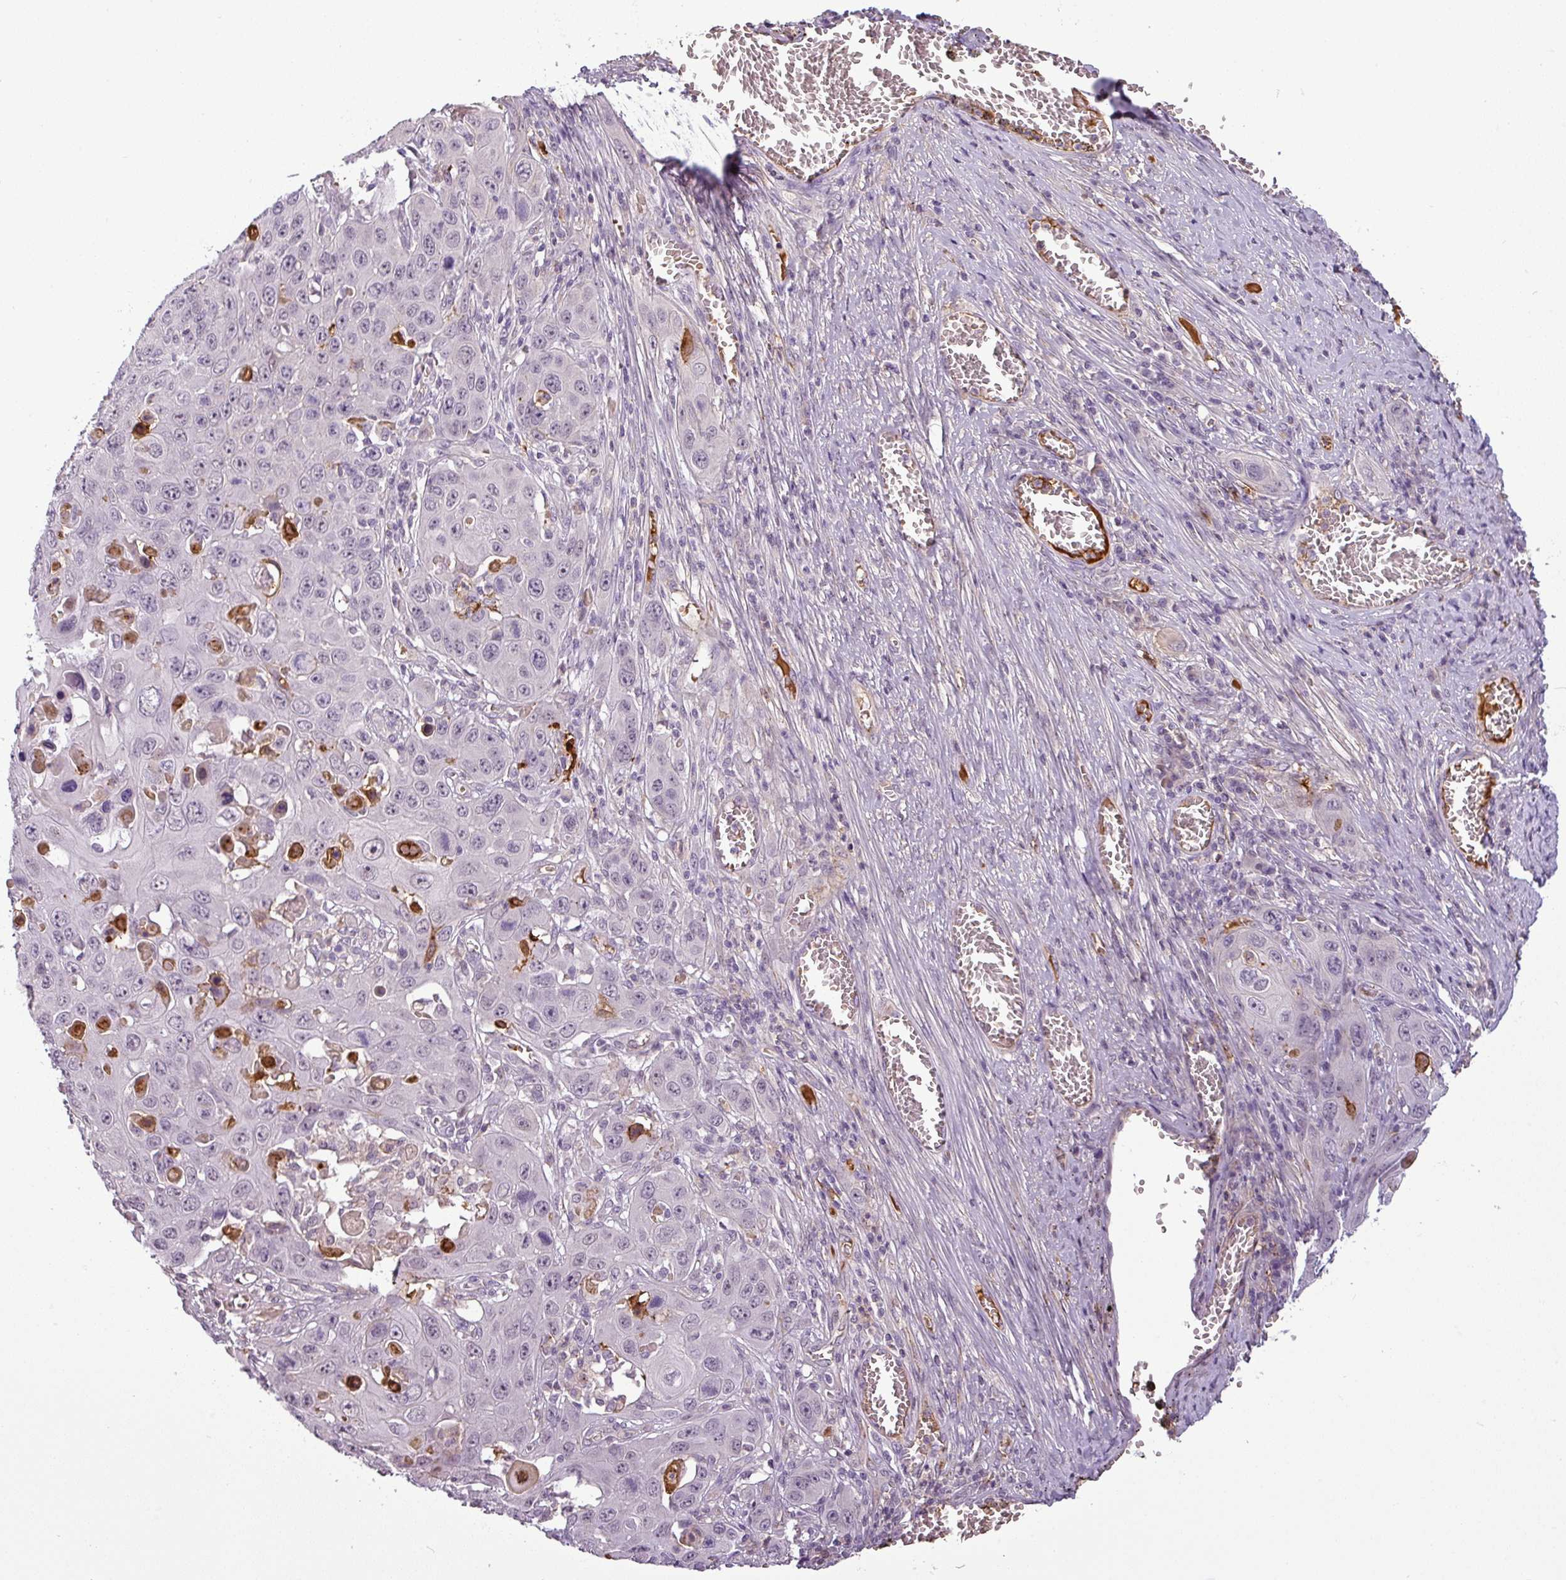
{"staining": {"intensity": "negative", "quantity": "none", "location": "none"}, "tissue": "skin cancer", "cell_type": "Tumor cells", "image_type": "cancer", "snomed": [{"axis": "morphology", "description": "Squamous cell carcinoma, NOS"}, {"axis": "topography", "description": "Skin"}], "caption": "Skin cancer stained for a protein using immunohistochemistry reveals no staining tumor cells.", "gene": "APOC1", "patient": {"sex": "male", "age": 55}}